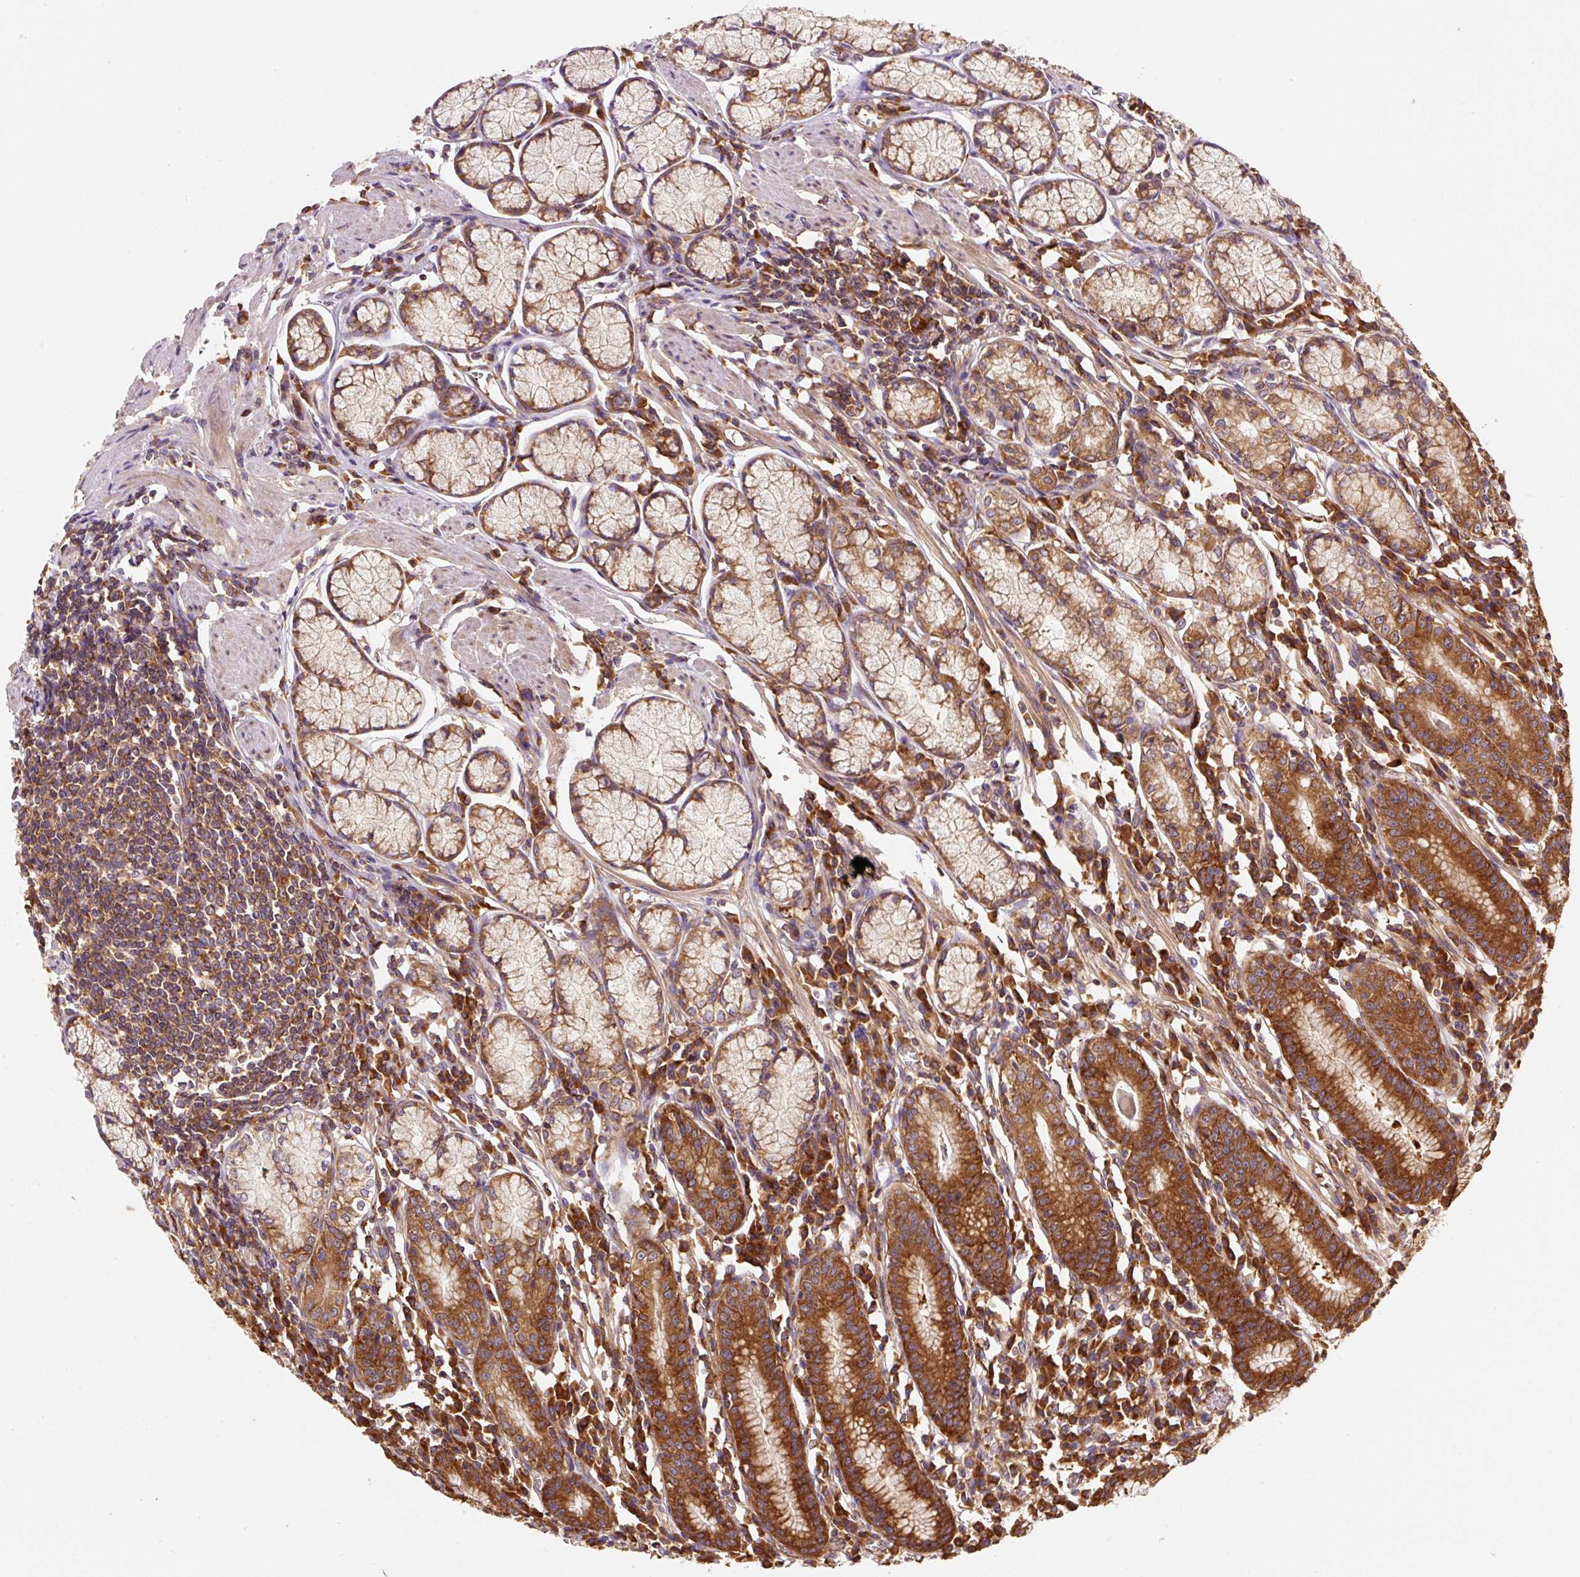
{"staining": {"intensity": "strong", "quantity": ">75%", "location": "cytoplasmic/membranous"}, "tissue": "stomach", "cell_type": "Glandular cells", "image_type": "normal", "snomed": [{"axis": "morphology", "description": "Normal tissue, NOS"}, {"axis": "topography", "description": "Stomach"}], "caption": "Immunohistochemistry (IHC) staining of benign stomach, which reveals high levels of strong cytoplasmic/membranous positivity in approximately >75% of glandular cells indicating strong cytoplasmic/membranous protein expression. The staining was performed using DAB (brown) for protein detection and nuclei were counterstained in hematoxylin (blue).", "gene": "EIF2S2", "patient": {"sex": "male", "age": 55}}